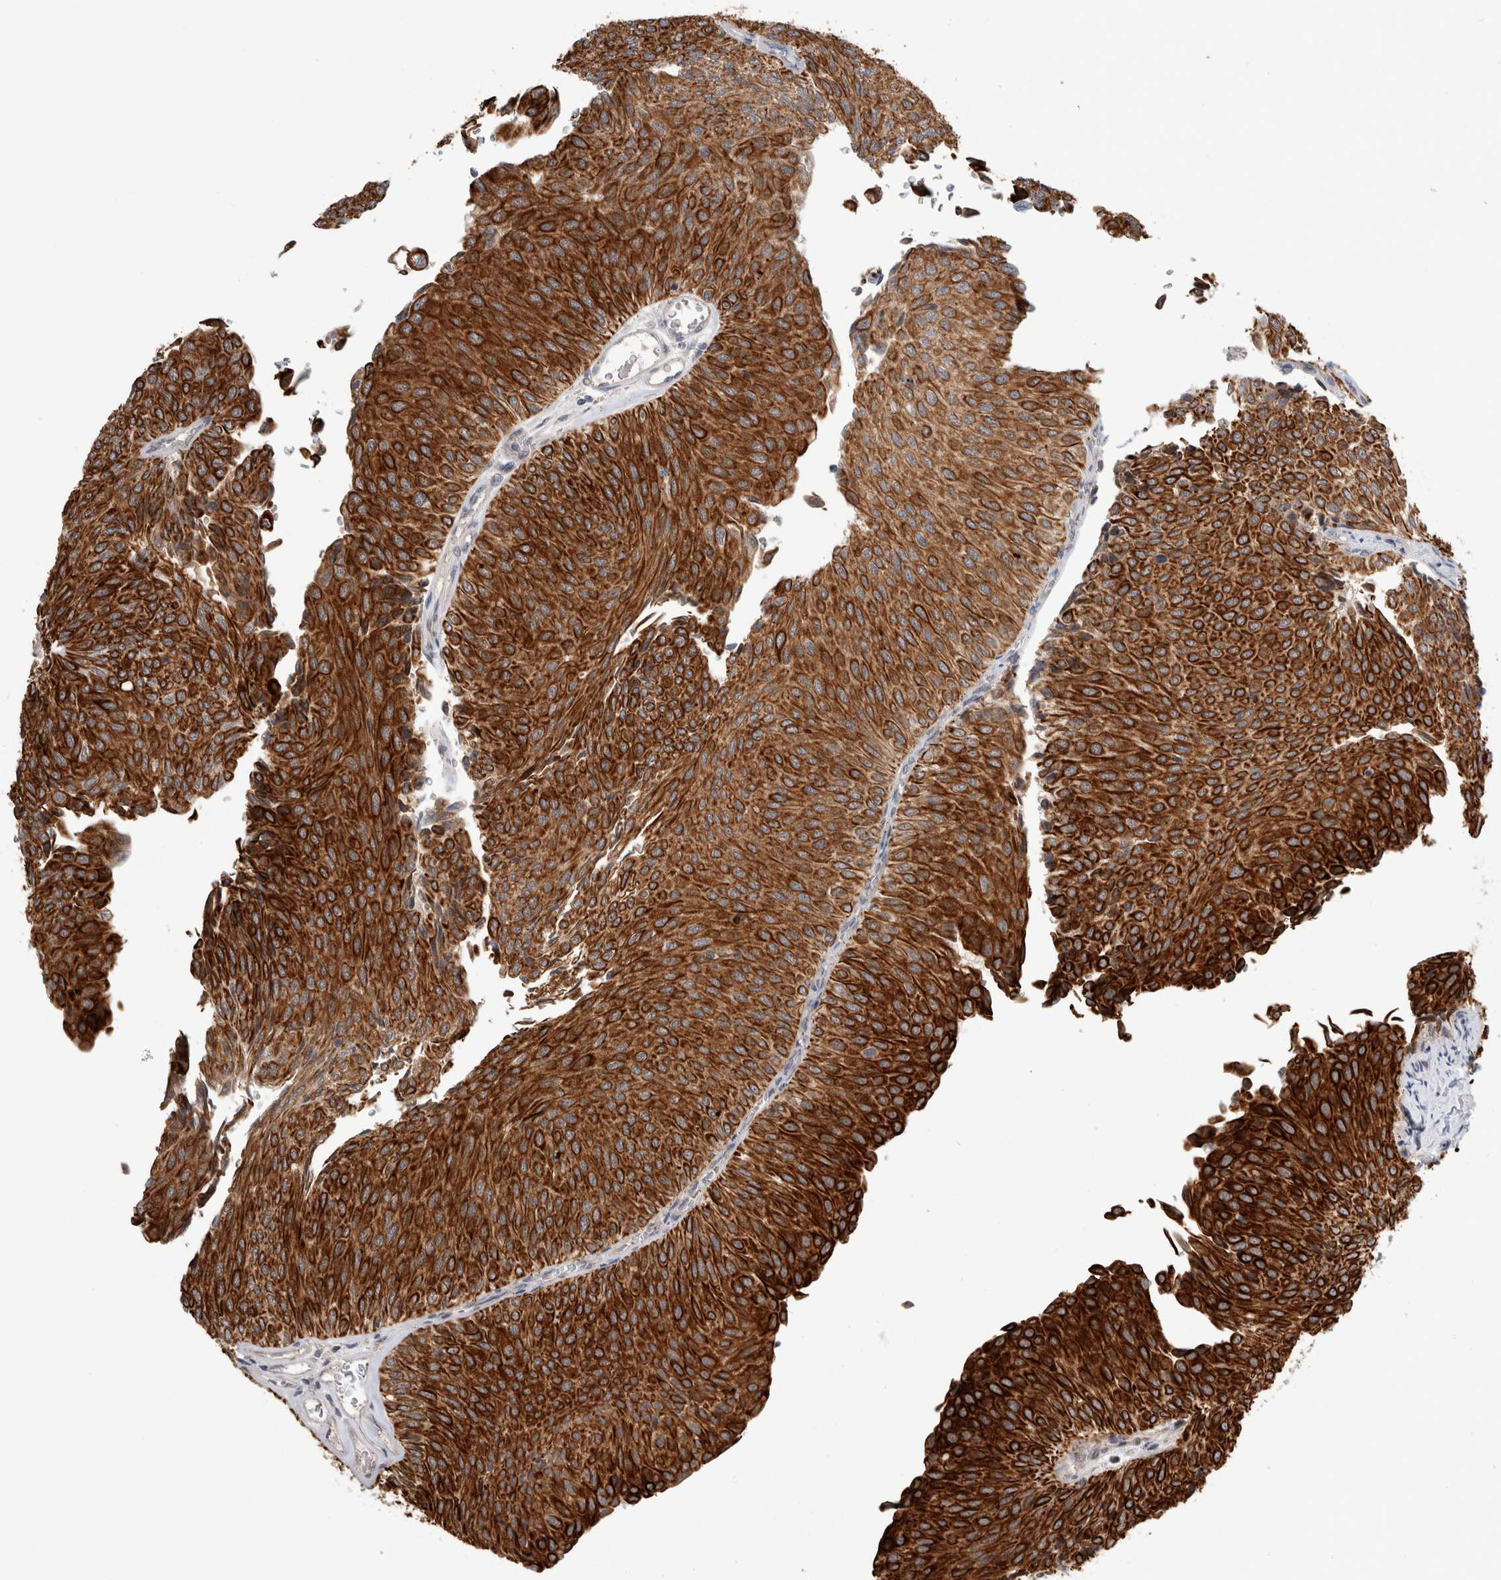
{"staining": {"intensity": "strong", "quantity": ">75%", "location": "cytoplasmic/membranous"}, "tissue": "urothelial cancer", "cell_type": "Tumor cells", "image_type": "cancer", "snomed": [{"axis": "morphology", "description": "Urothelial carcinoma, Low grade"}, {"axis": "topography", "description": "Urinary bladder"}], "caption": "Low-grade urothelial carcinoma was stained to show a protein in brown. There is high levels of strong cytoplasmic/membranous positivity in approximately >75% of tumor cells. (IHC, brightfield microscopy, high magnification).", "gene": "CRISPLD1", "patient": {"sex": "male", "age": 78}}